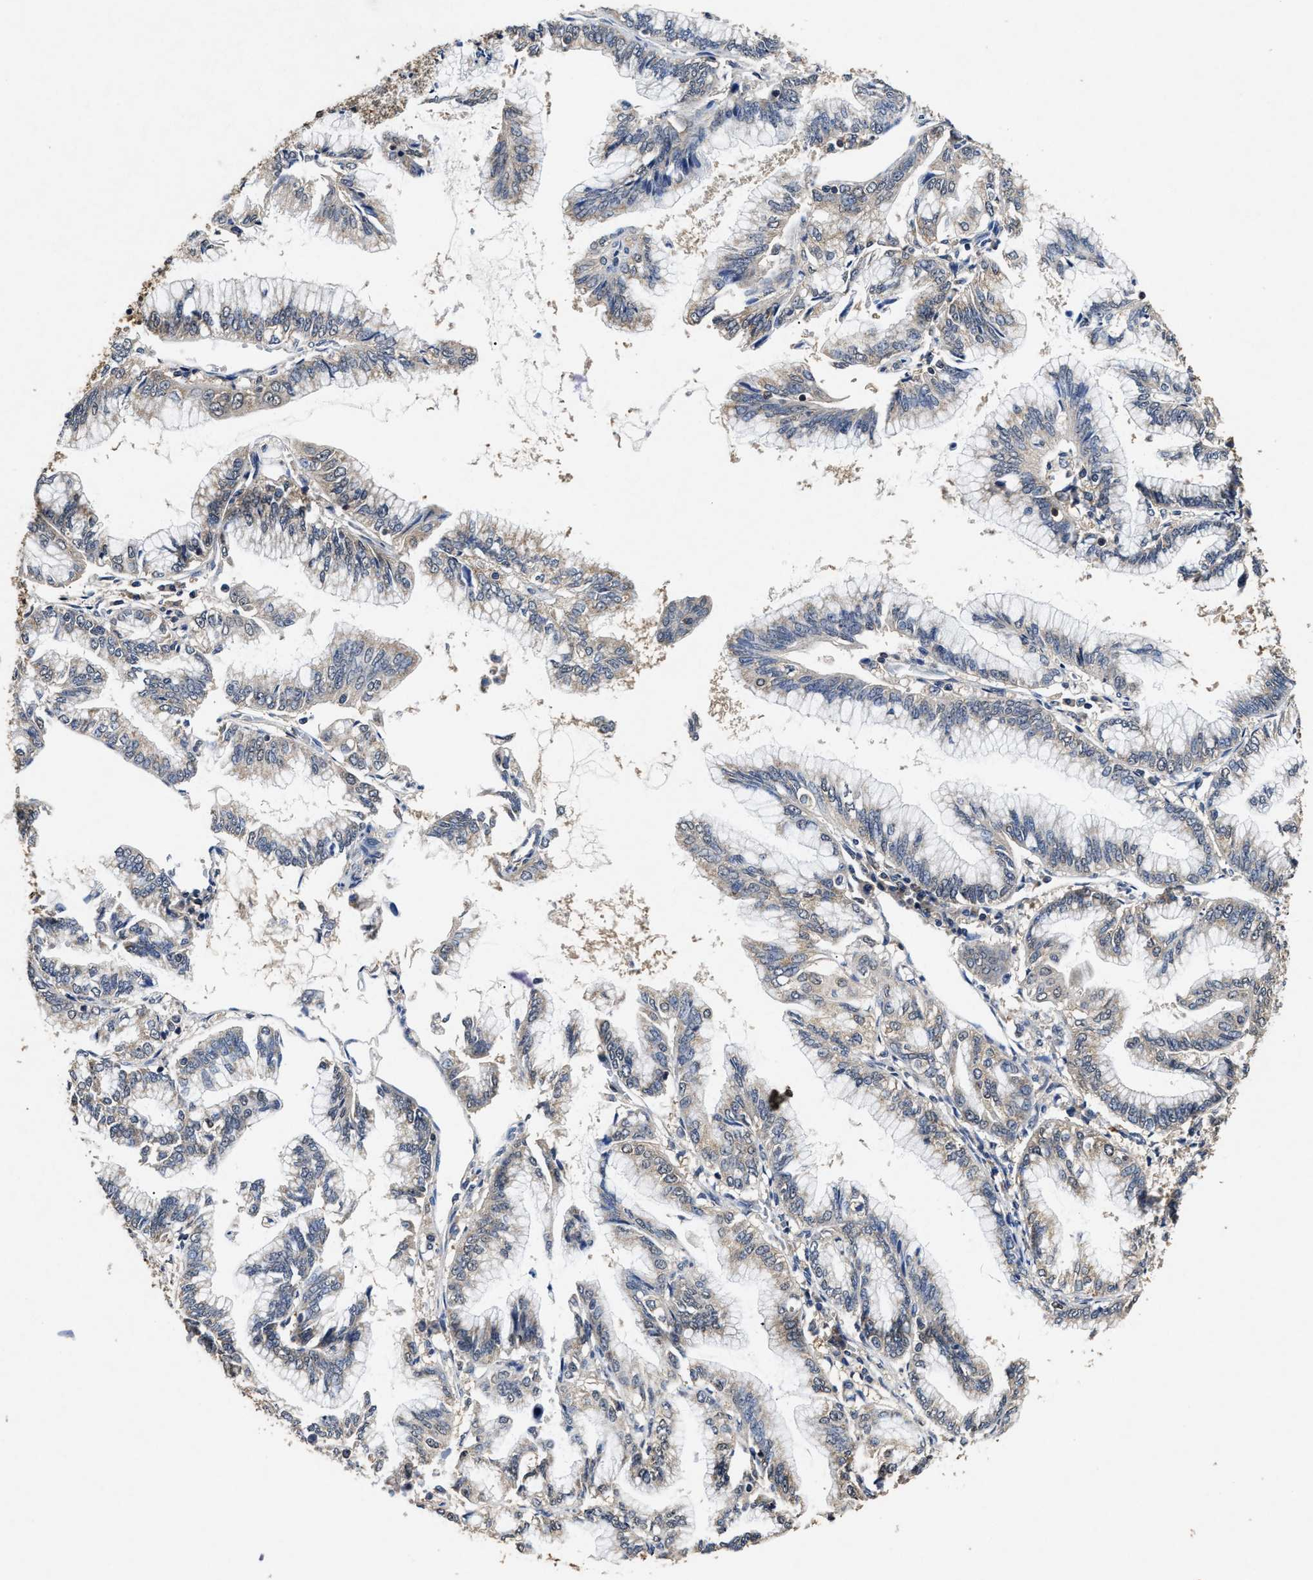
{"staining": {"intensity": "weak", "quantity": "<25%", "location": "cytoplasmic/membranous"}, "tissue": "pancreatic cancer", "cell_type": "Tumor cells", "image_type": "cancer", "snomed": [{"axis": "morphology", "description": "Adenocarcinoma, NOS"}, {"axis": "topography", "description": "Pancreas"}], "caption": "The immunohistochemistry histopathology image has no significant positivity in tumor cells of pancreatic cancer tissue.", "gene": "ACAT2", "patient": {"sex": "female", "age": 64}}